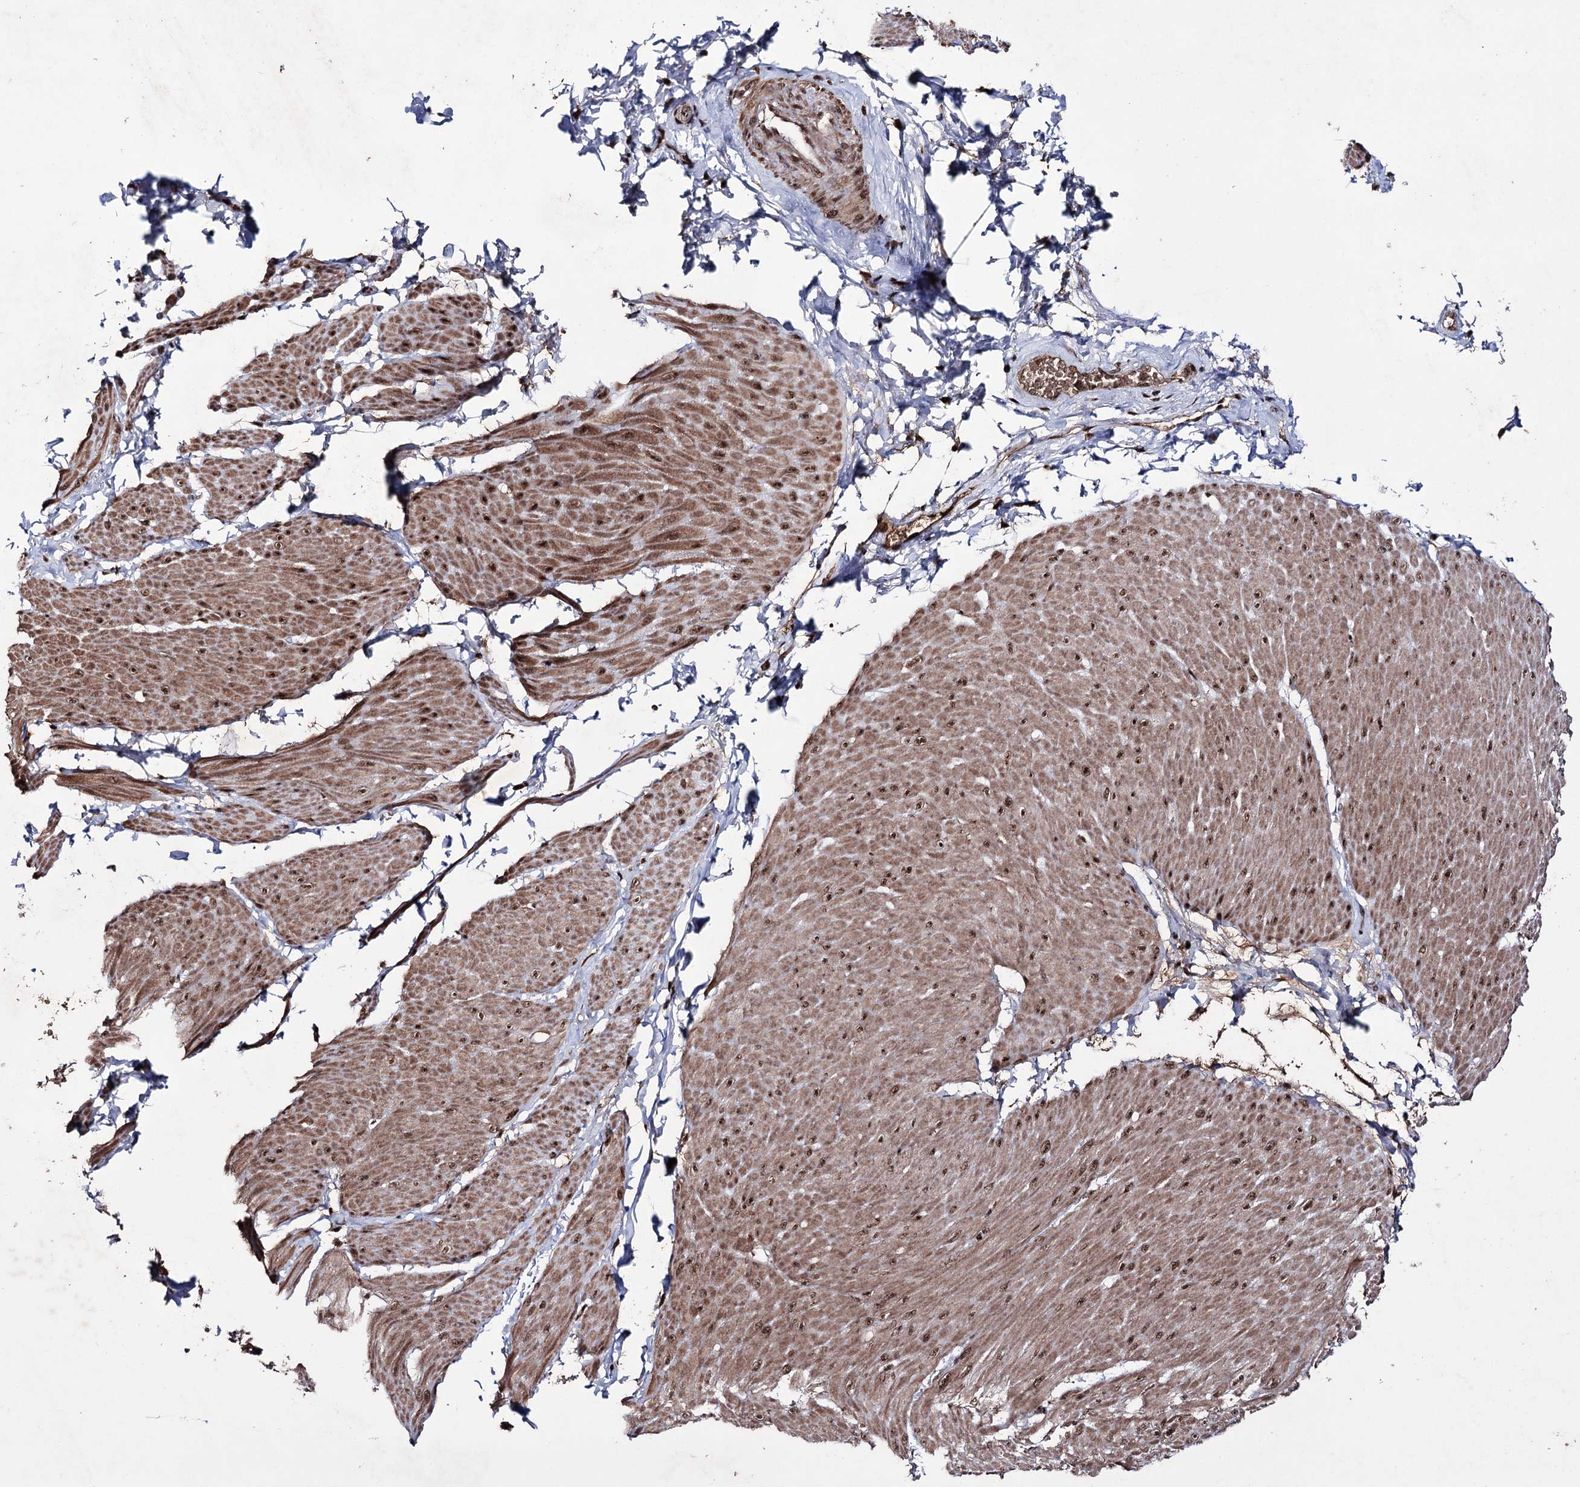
{"staining": {"intensity": "moderate", "quantity": ">75%", "location": "cytoplasmic/membranous,nuclear"}, "tissue": "smooth muscle", "cell_type": "Smooth muscle cells", "image_type": "normal", "snomed": [{"axis": "morphology", "description": "Urothelial carcinoma, High grade"}, {"axis": "topography", "description": "Urinary bladder"}], "caption": "IHC (DAB (3,3'-diaminobenzidine)) staining of unremarkable smooth muscle demonstrates moderate cytoplasmic/membranous,nuclear protein positivity in approximately >75% of smooth muscle cells. (IHC, brightfield microscopy, high magnification).", "gene": "PRPF40A", "patient": {"sex": "male", "age": 46}}